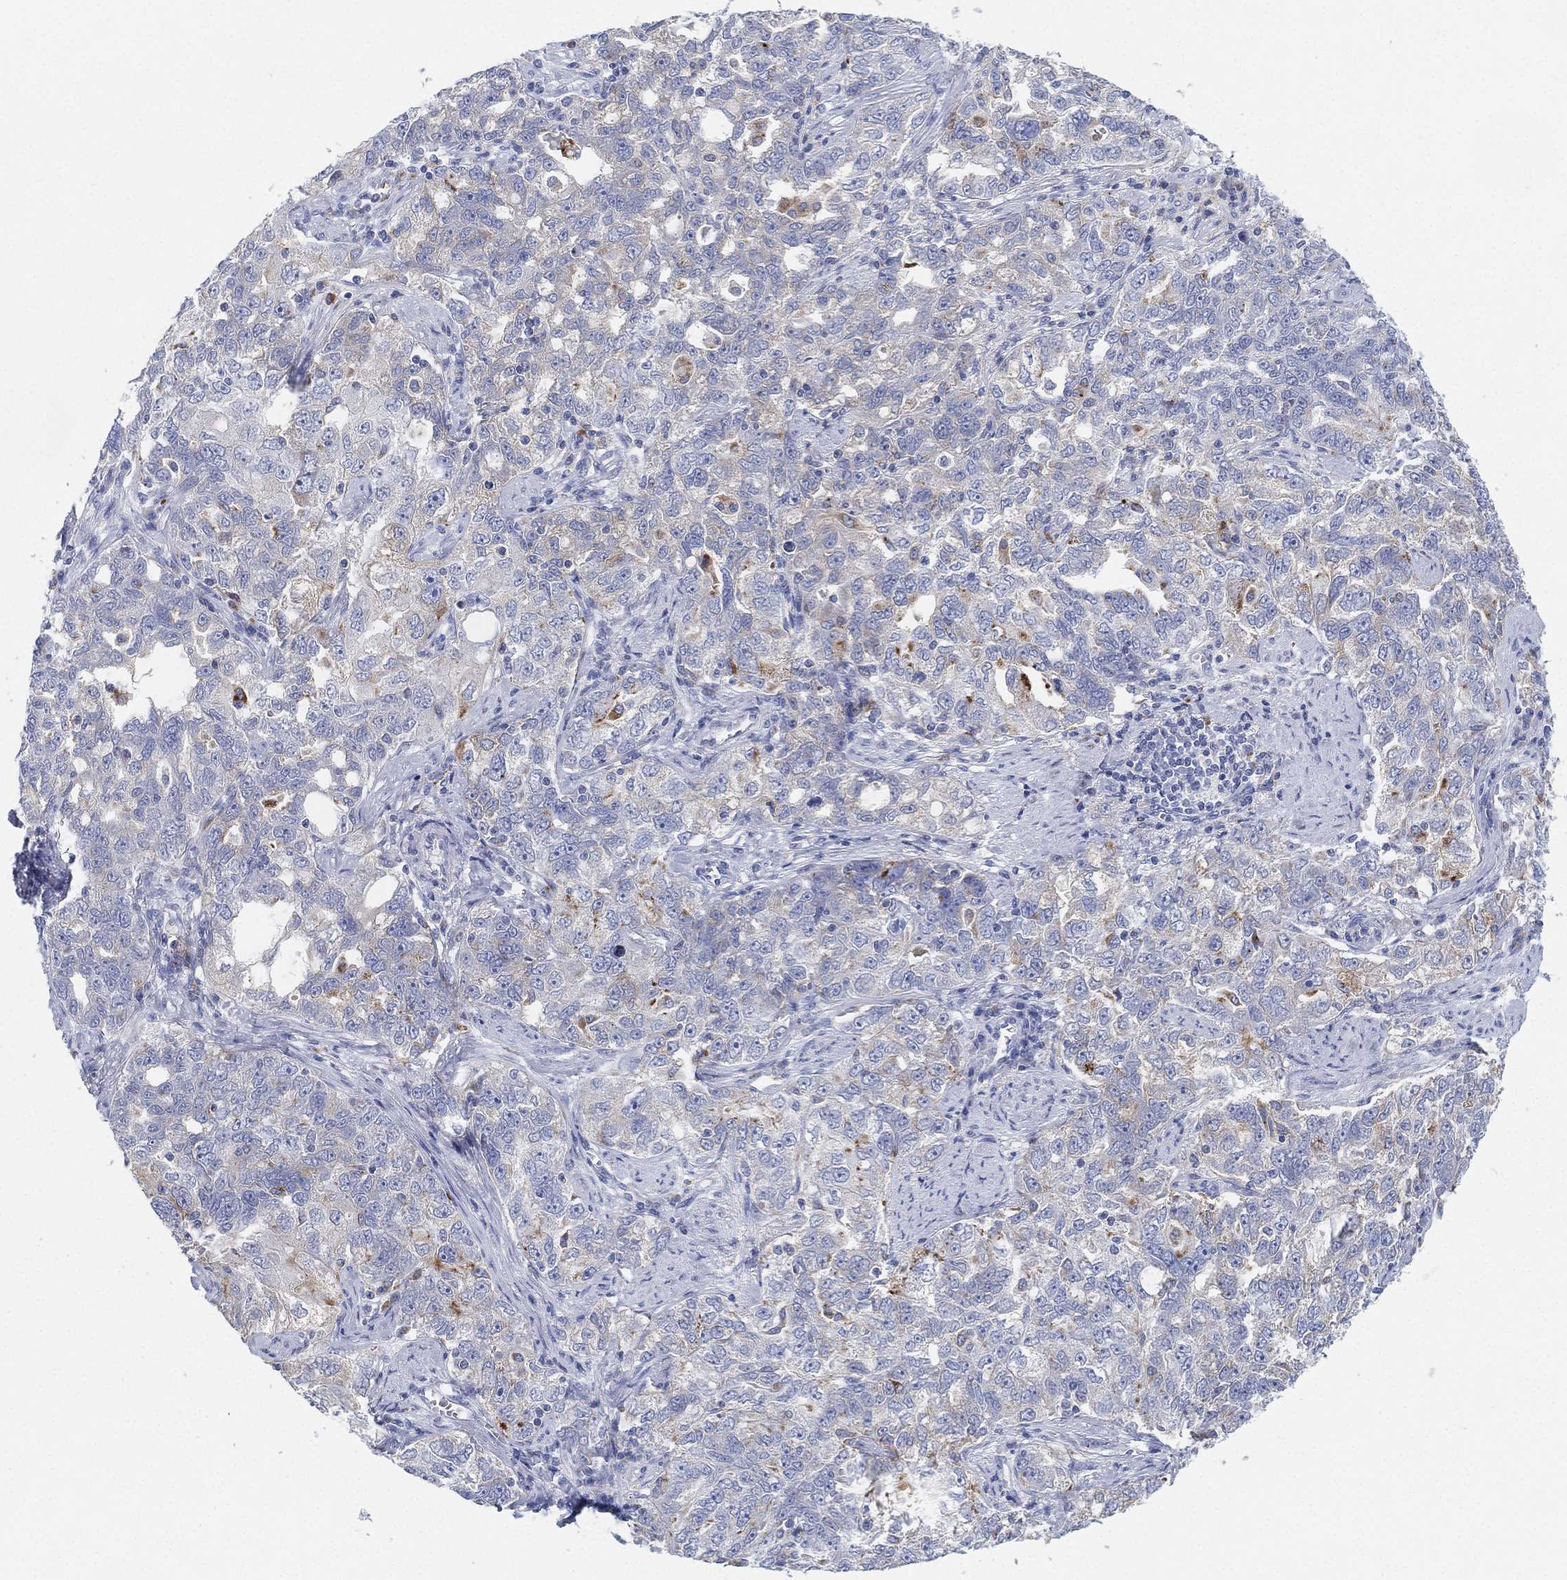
{"staining": {"intensity": "negative", "quantity": "none", "location": "none"}, "tissue": "ovarian cancer", "cell_type": "Tumor cells", "image_type": "cancer", "snomed": [{"axis": "morphology", "description": "Cystadenocarcinoma, serous, NOS"}, {"axis": "topography", "description": "Ovary"}], "caption": "Protein analysis of ovarian cancer shows no significant positivity in tumor cells.", "gene": "GALNS", "patient": {"sex": "female", "age": 51}}